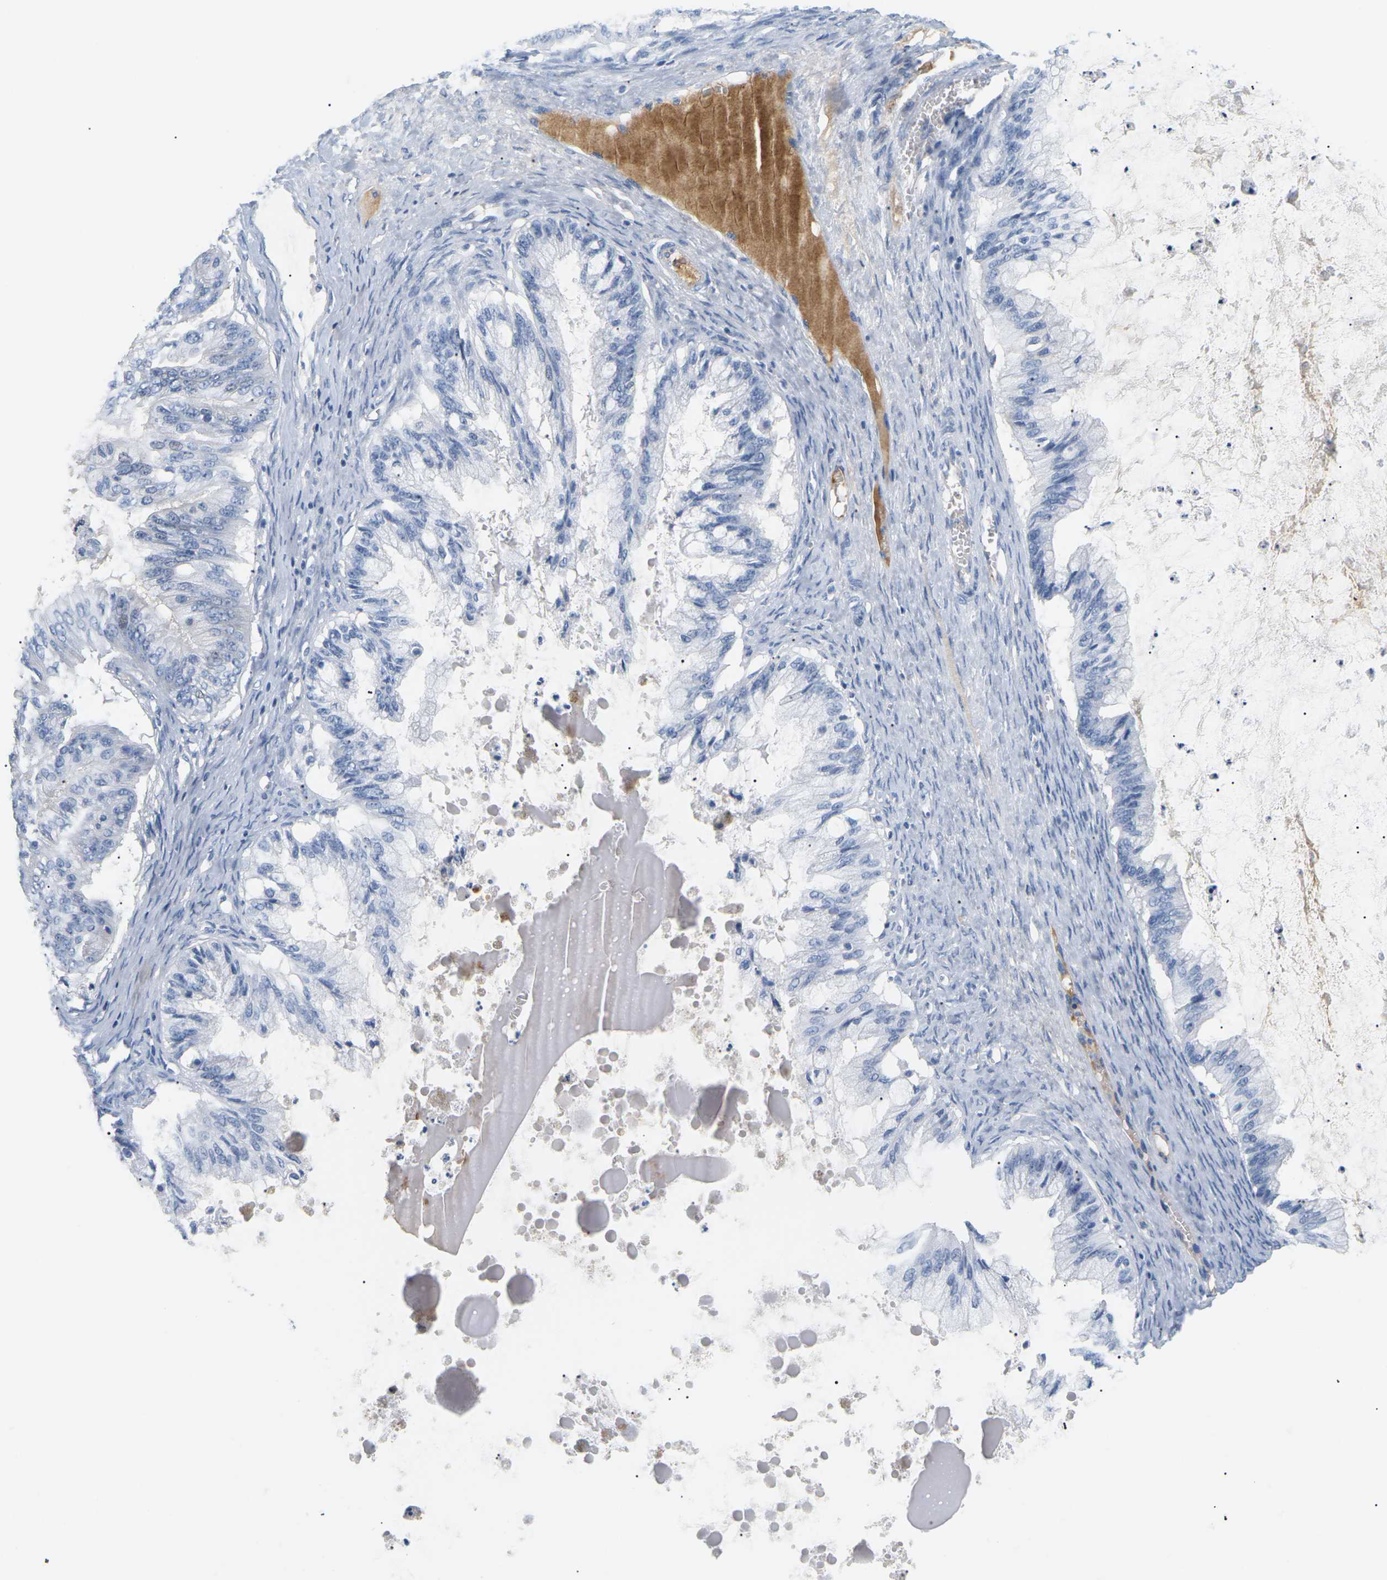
{"staining": {"intensity": "negative", "quantity": "none", "location": "none"}, "tissue": "ovarian cancer", "cell_type": "Tumor cells", "image_type": "cancer", "snomed": [{"axis": "morphology", "description": "Cystadenocarcinoma, mucinous, NOS"}, {"axis": "topography", "description": "Ovary"}], "caption": "Immunohistochemistry photomicrograph of neoplastic tissue: human mucinous cystadenocarcinoma (ovarian) stained with DAB (3,3'-diaminobenzidine) reveals no significant protein expression in tumor cells.", "gene": "APOB", "patient": {"sex": "female", "age": 57}}